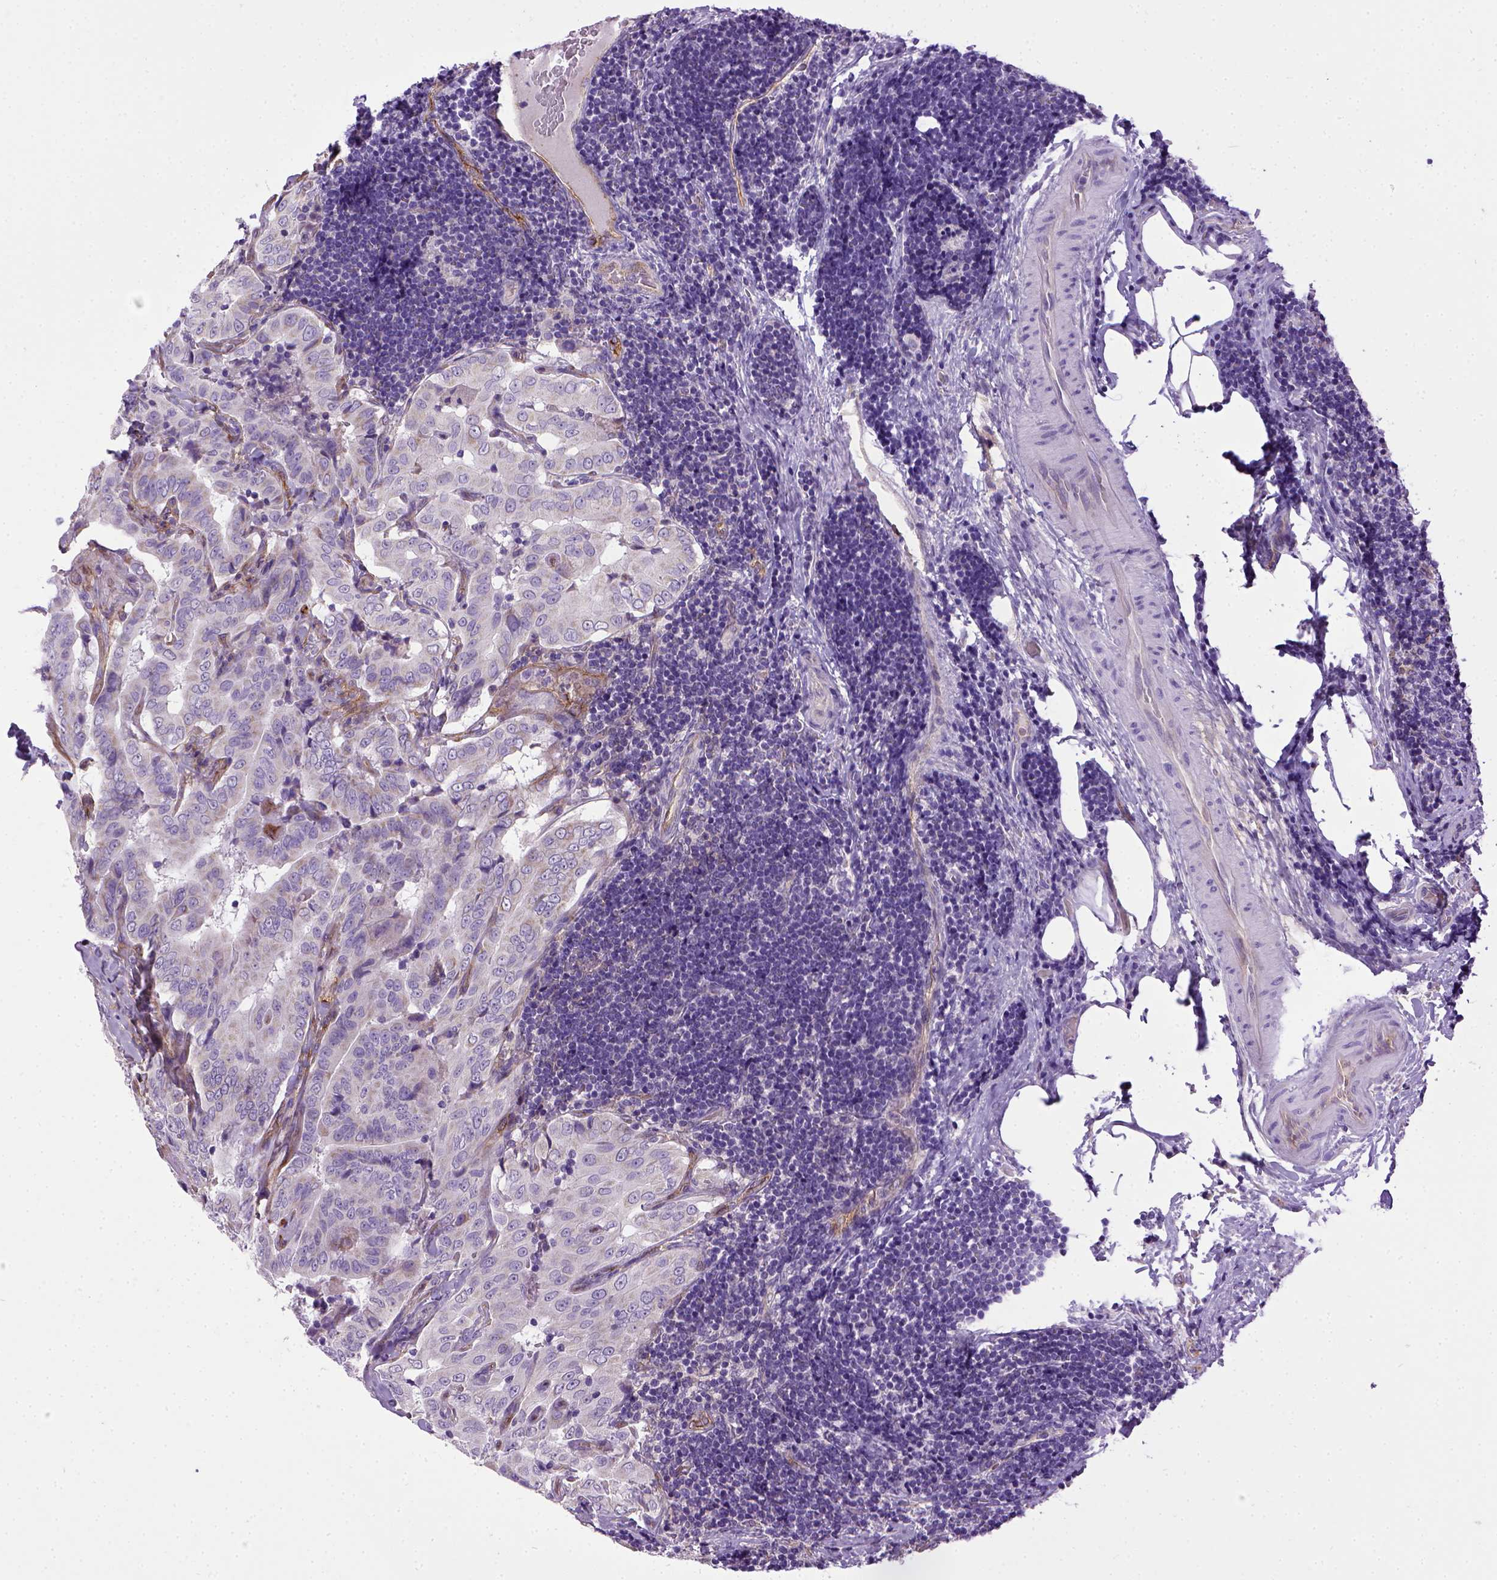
{"staining": {"intensity": "negative", "quantity": "none", "location": "none"}, "tissue": "thyroid cancer", "cell_type": "Tumor cells", "image_type": "cancer", "snomed": [{"axis": "morphology", "description": "Papillary adenocarcinoma, NOS"}, {"axis": "topography", "description": "Thyroid gland"}], "caption": "This is a photomicrograph of IHC staining of thyroid cancer, which shows no staining in tumor cells. The staining was performed using DAB (3,3'-diaminobenzidine) to visualize the protein expression in brown, while the nuclei were stained in blue with hematoxylin (Magnification: 20x).", "gene": "ENG", "patient": {"sex": "male", "age": 61}}